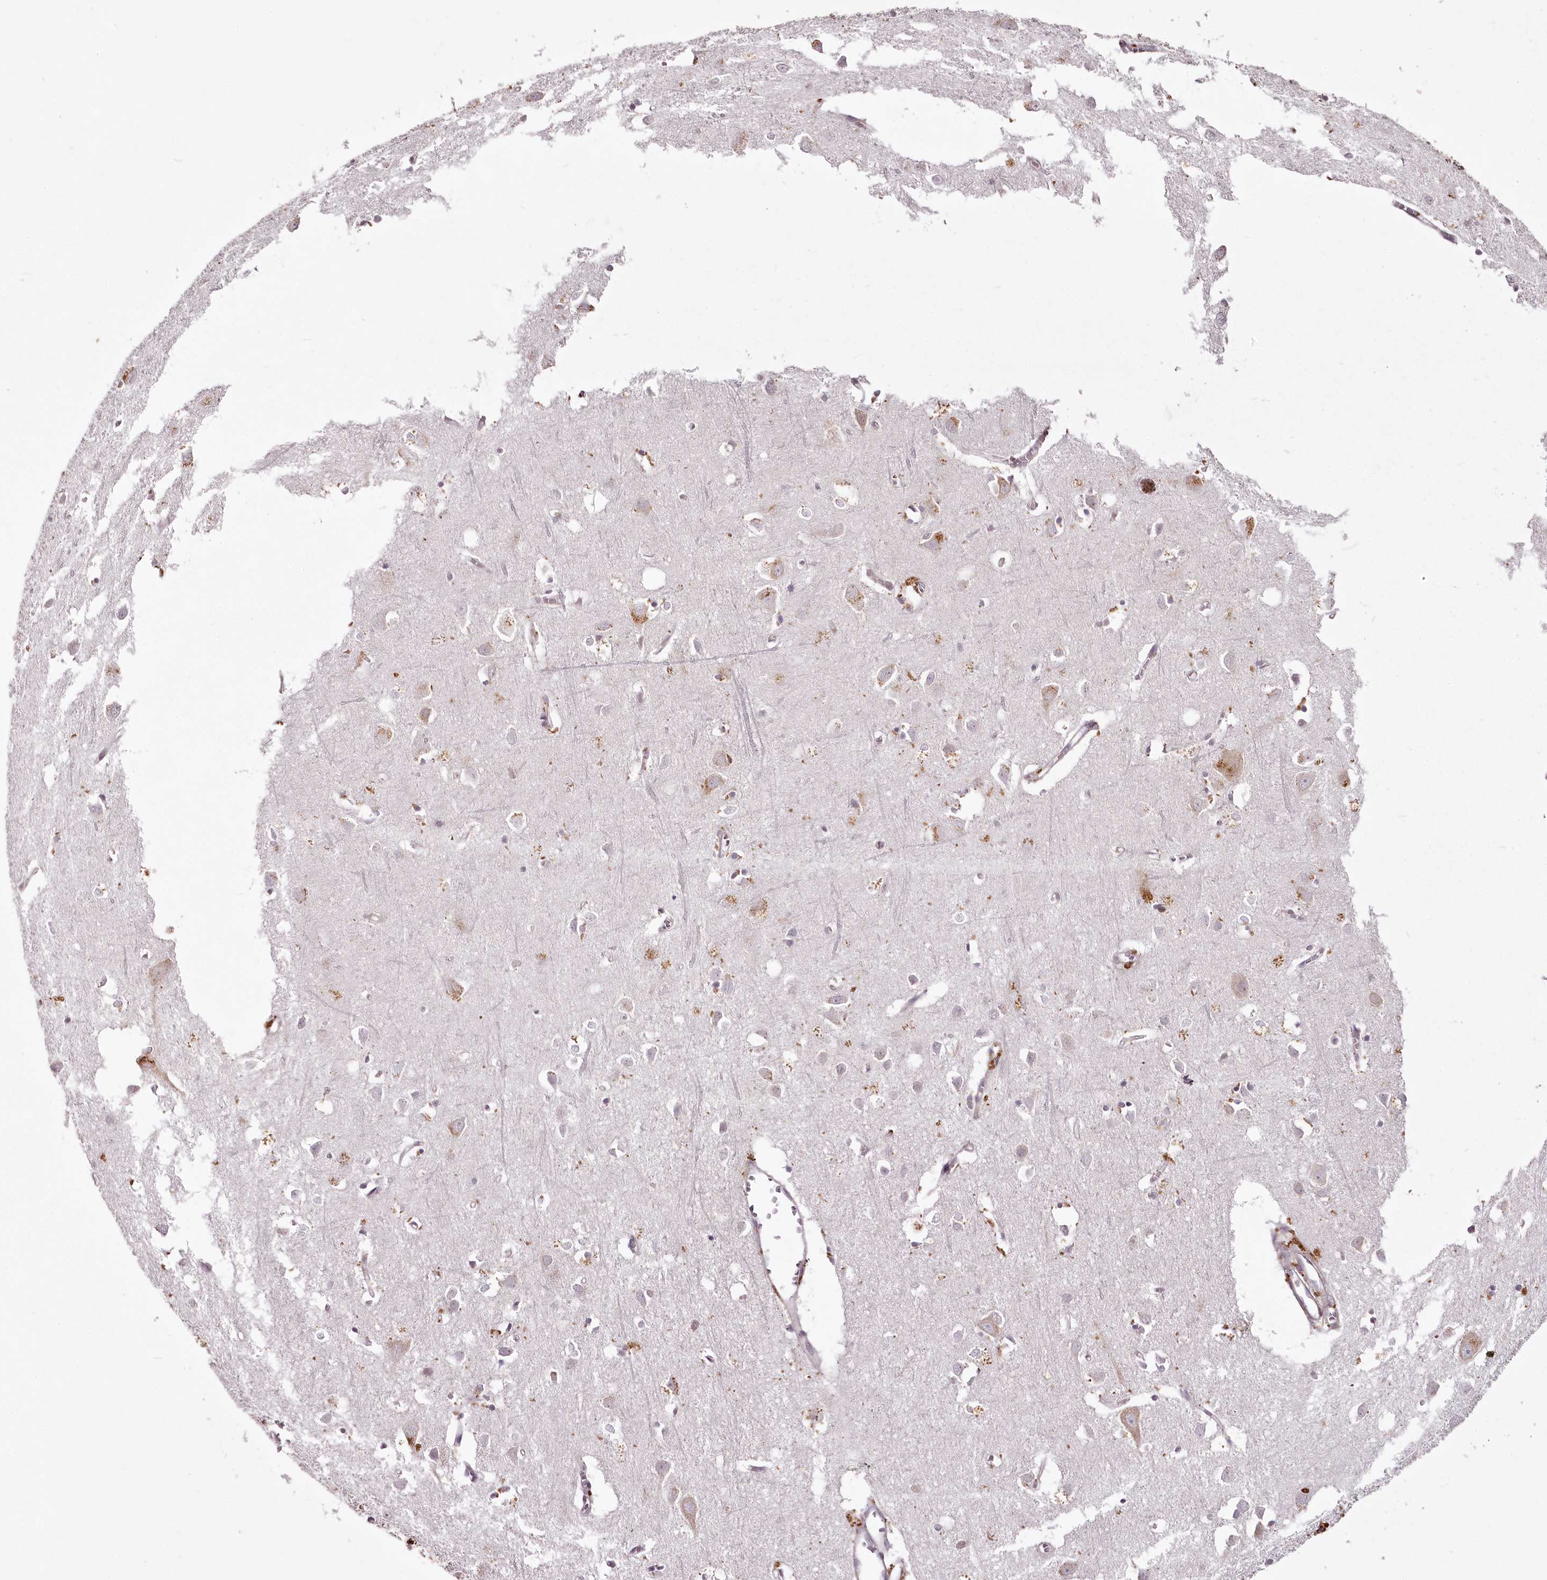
{"staining": {"intensity": "weak", "quantity": "25%-75%", "location": "cytoplasmic/membranous"}, "tissue": "cerebral cortex", "cell_type": "Endothelial cells", "image_type": "normal", "snomed": [{"axis": "morphology", "description": "Normal tissue, NOS"}, {"axis": "topography", "description": "Cerebral cortex"}], "caption": "This is an image of immunohistochemistry (IHC) staining of unremarkable cerebral cortex, which shows weak expression in the cytoplasmic/membranous of endothelial cells.", "gene": "CHCHD2", "patient": {"sex": "female", "age": 64}}